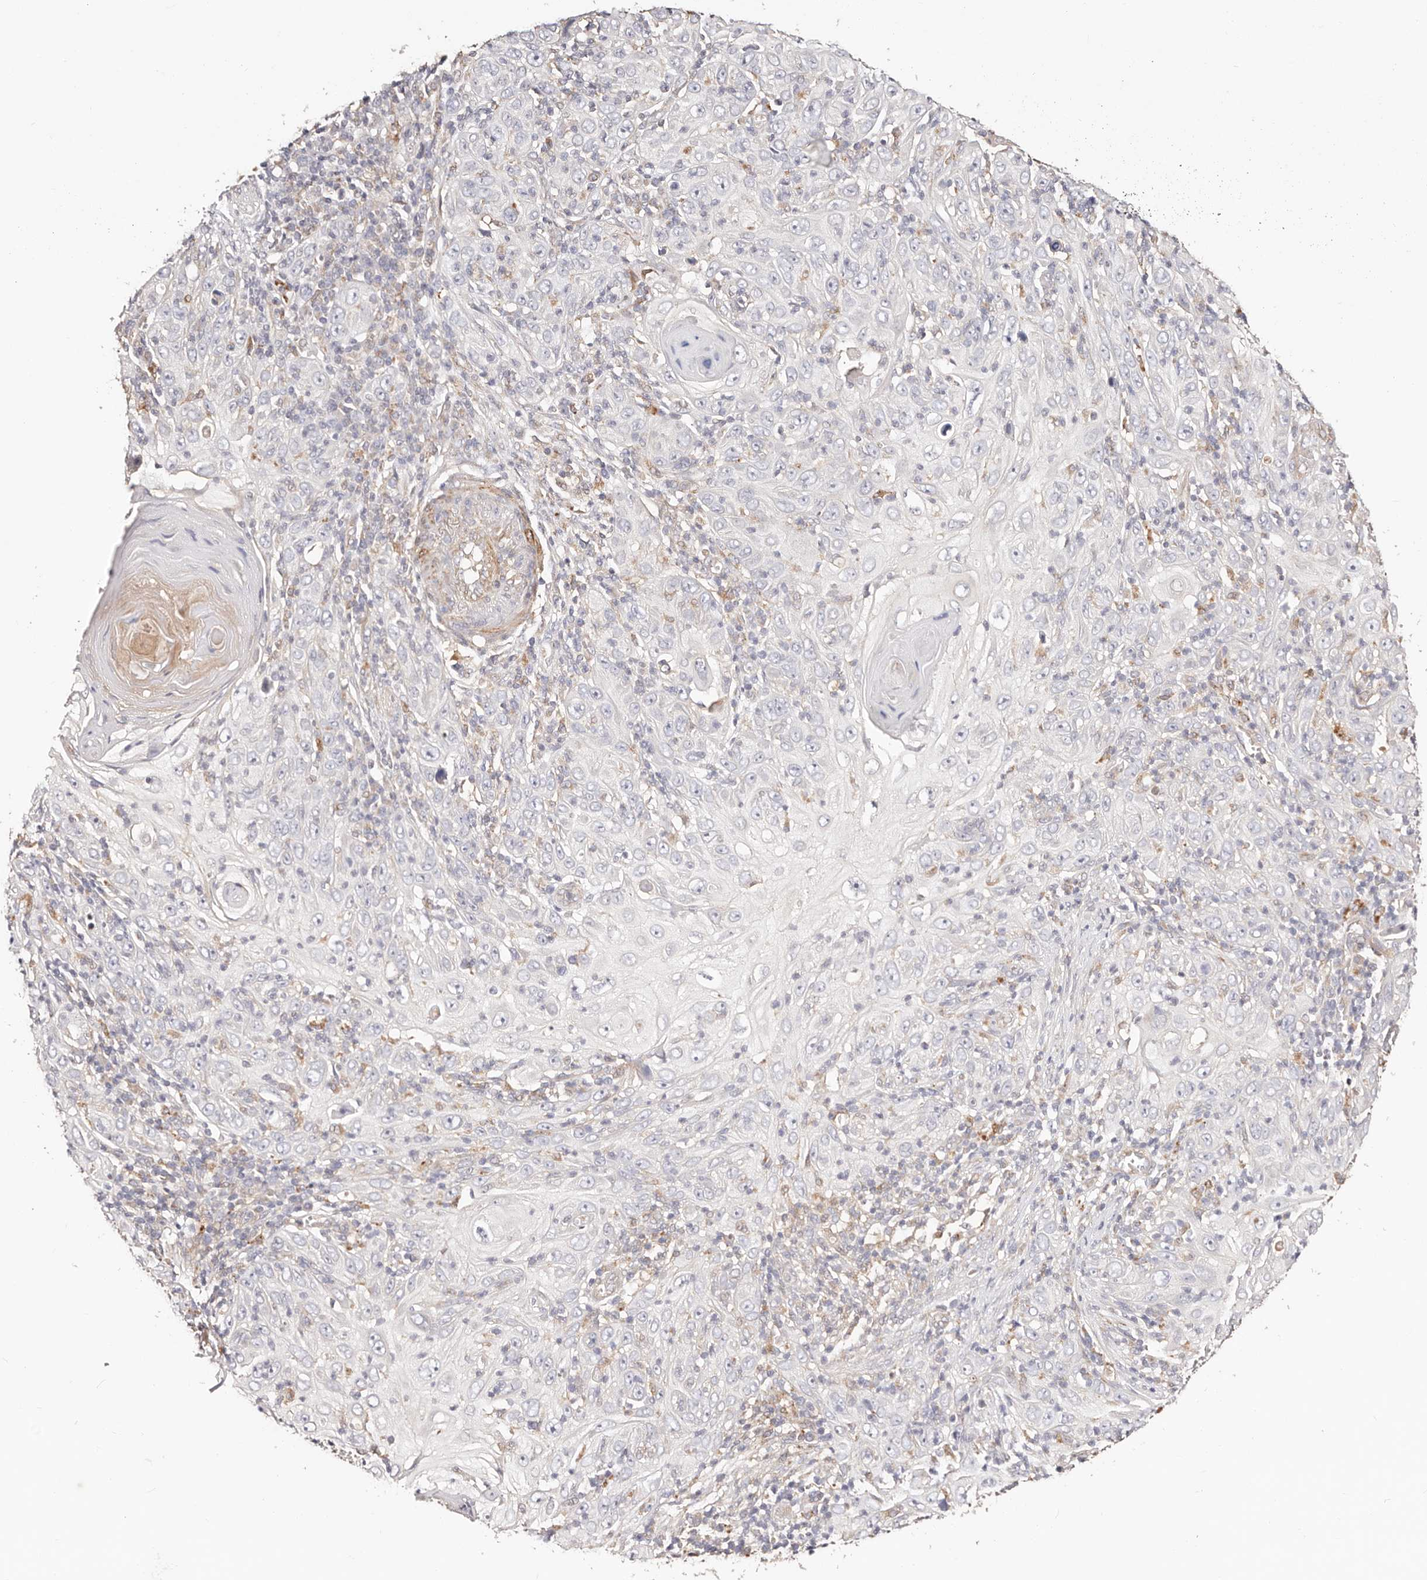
{"staining": {"intensity": "negative", "quantity": "none", "location": "none"}, "tissue": "skin cancer", "cell_type": "Tumor cells", "image_type": "cancer", "snomed": [{"axis": "morphology", "description": "Squamous cell carcinoma, NOS"}, {"axis": "topography", "description": "Skin"}], "caption": "This is a photomicrograph of IHC staining of skin cancer (squamous cell carcinoma), which shows no staining in tumor cells.", "gene": "MAPK1", "patient": {"sex": "female", "age": 88}}